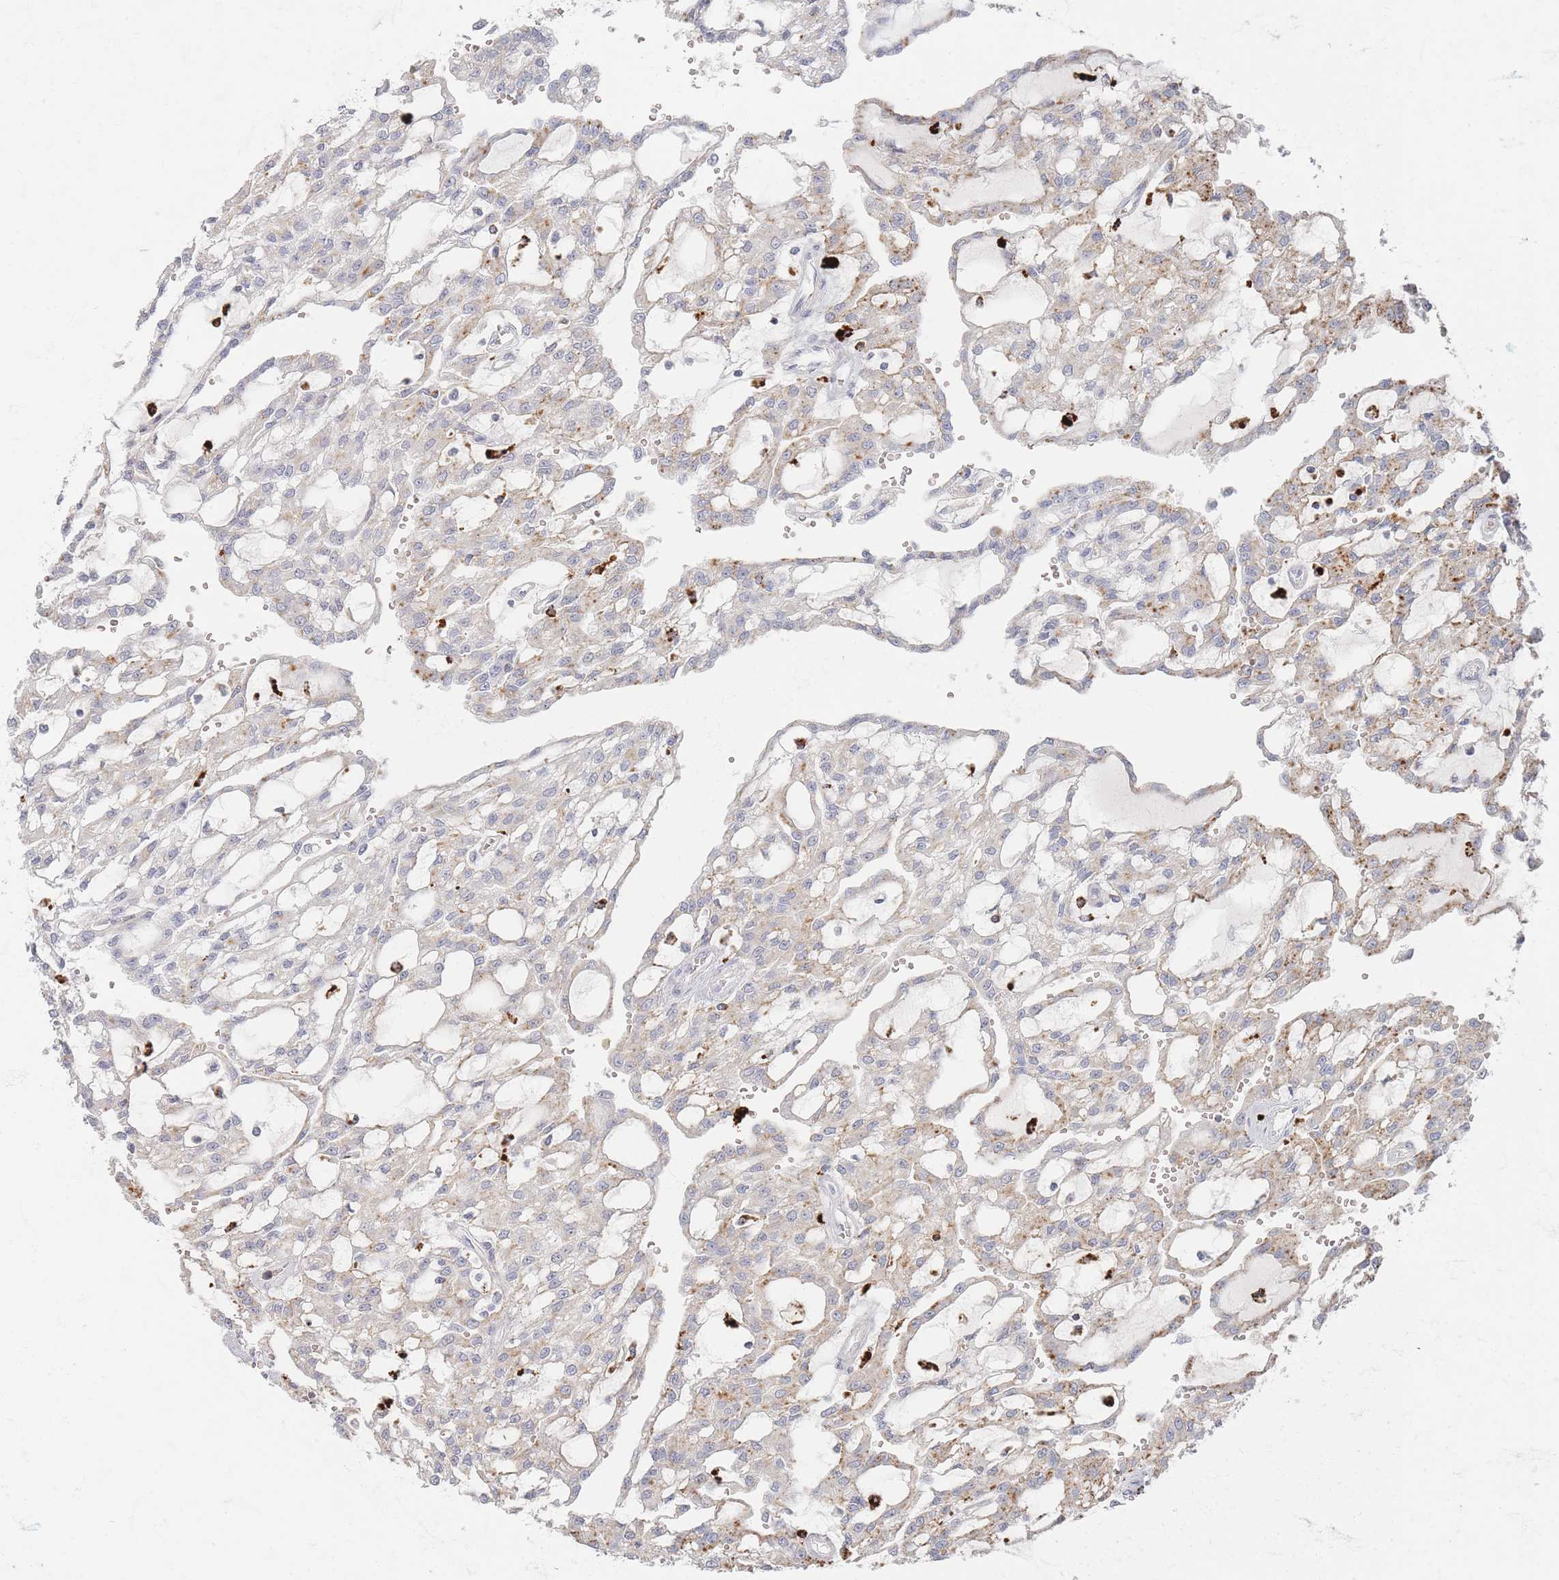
{"staining": {"intensity": "moderate", "quantity": "25%-75%", "location": "cytoplasmic/membranous"}, "tissue": "renal cancer", "cell_type": "Tumor cells", "image_type": "cancer", "snomed": [{"axis": "morphology", "description": "Adenocarcinoma, NOS"}, {"axis": "topography", "description": "Kidney"}], "caption": "Tumor cells reveal moderate cytoplasmic/membranous expression in approximately 25%-75% of cells in adenocarcinoma (renal). The staining was performed using DAB (3,3'-diaminobenzidine), with brown indicating positive protein expression. Nuclei are stained blue with hematoxylin.", "gene": "SLC2A11", "patient": {"sex": "male", "age": 63}}